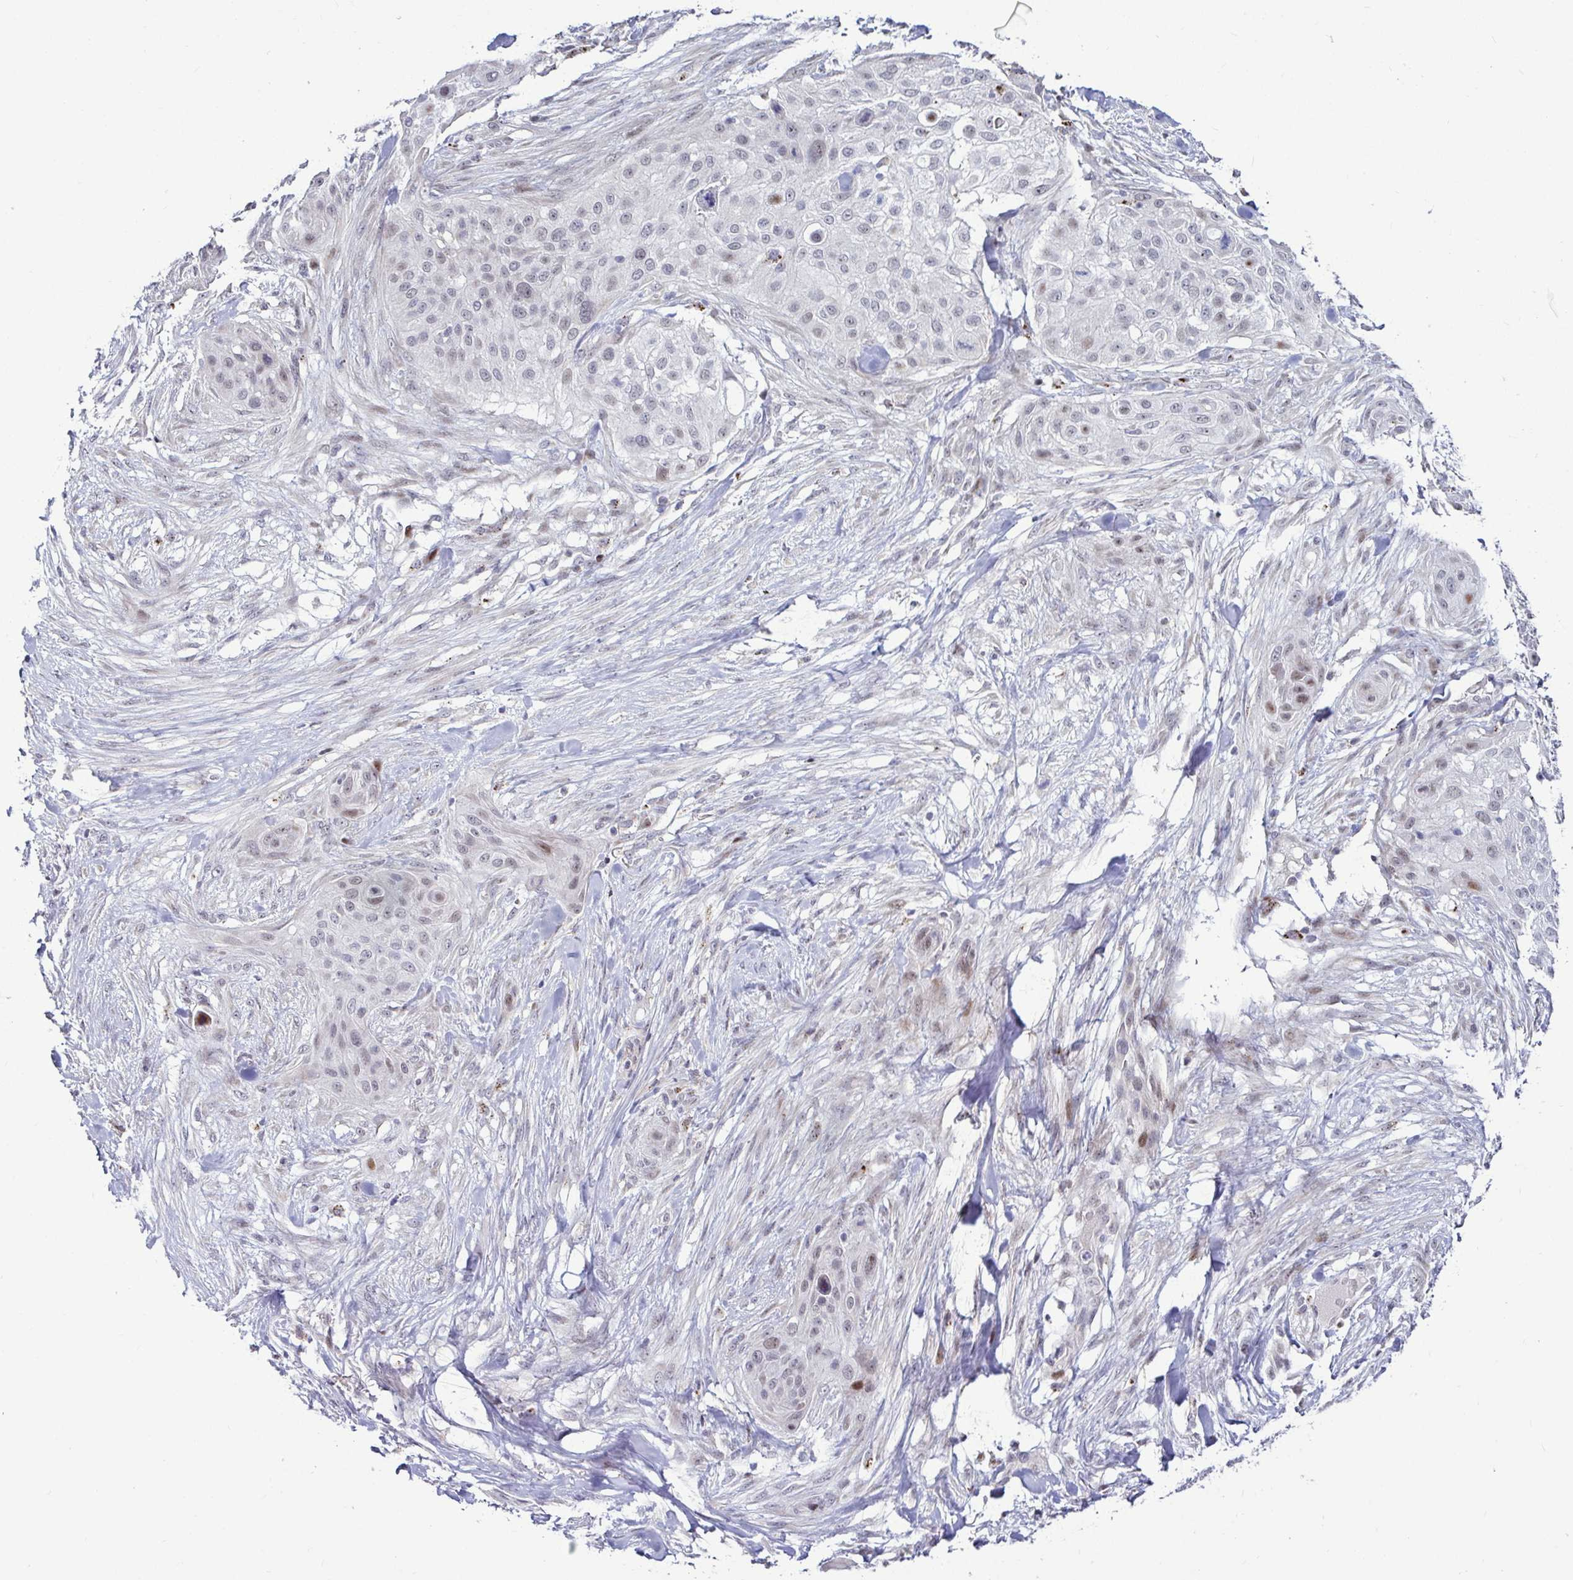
{"staining": {"intensity": "weak", "quantity": "<25%", "location": "nuclear"}, "tissue": "skin cancer", "cell_type": "Tumor cells", "image_type": "cancer", "snomed": [{"axis": "morphology", "description": "Squamous cell carcinoma, NOS"}, {"axis": "topography", "description": "Skin"}], "caption": "Immunohistochemistry image of human skin cancer stained for a protein (brown), which displays no expression in tumor cells.", "gene": "DZIP1", "patient": {"sex": "female", "age": 87}}